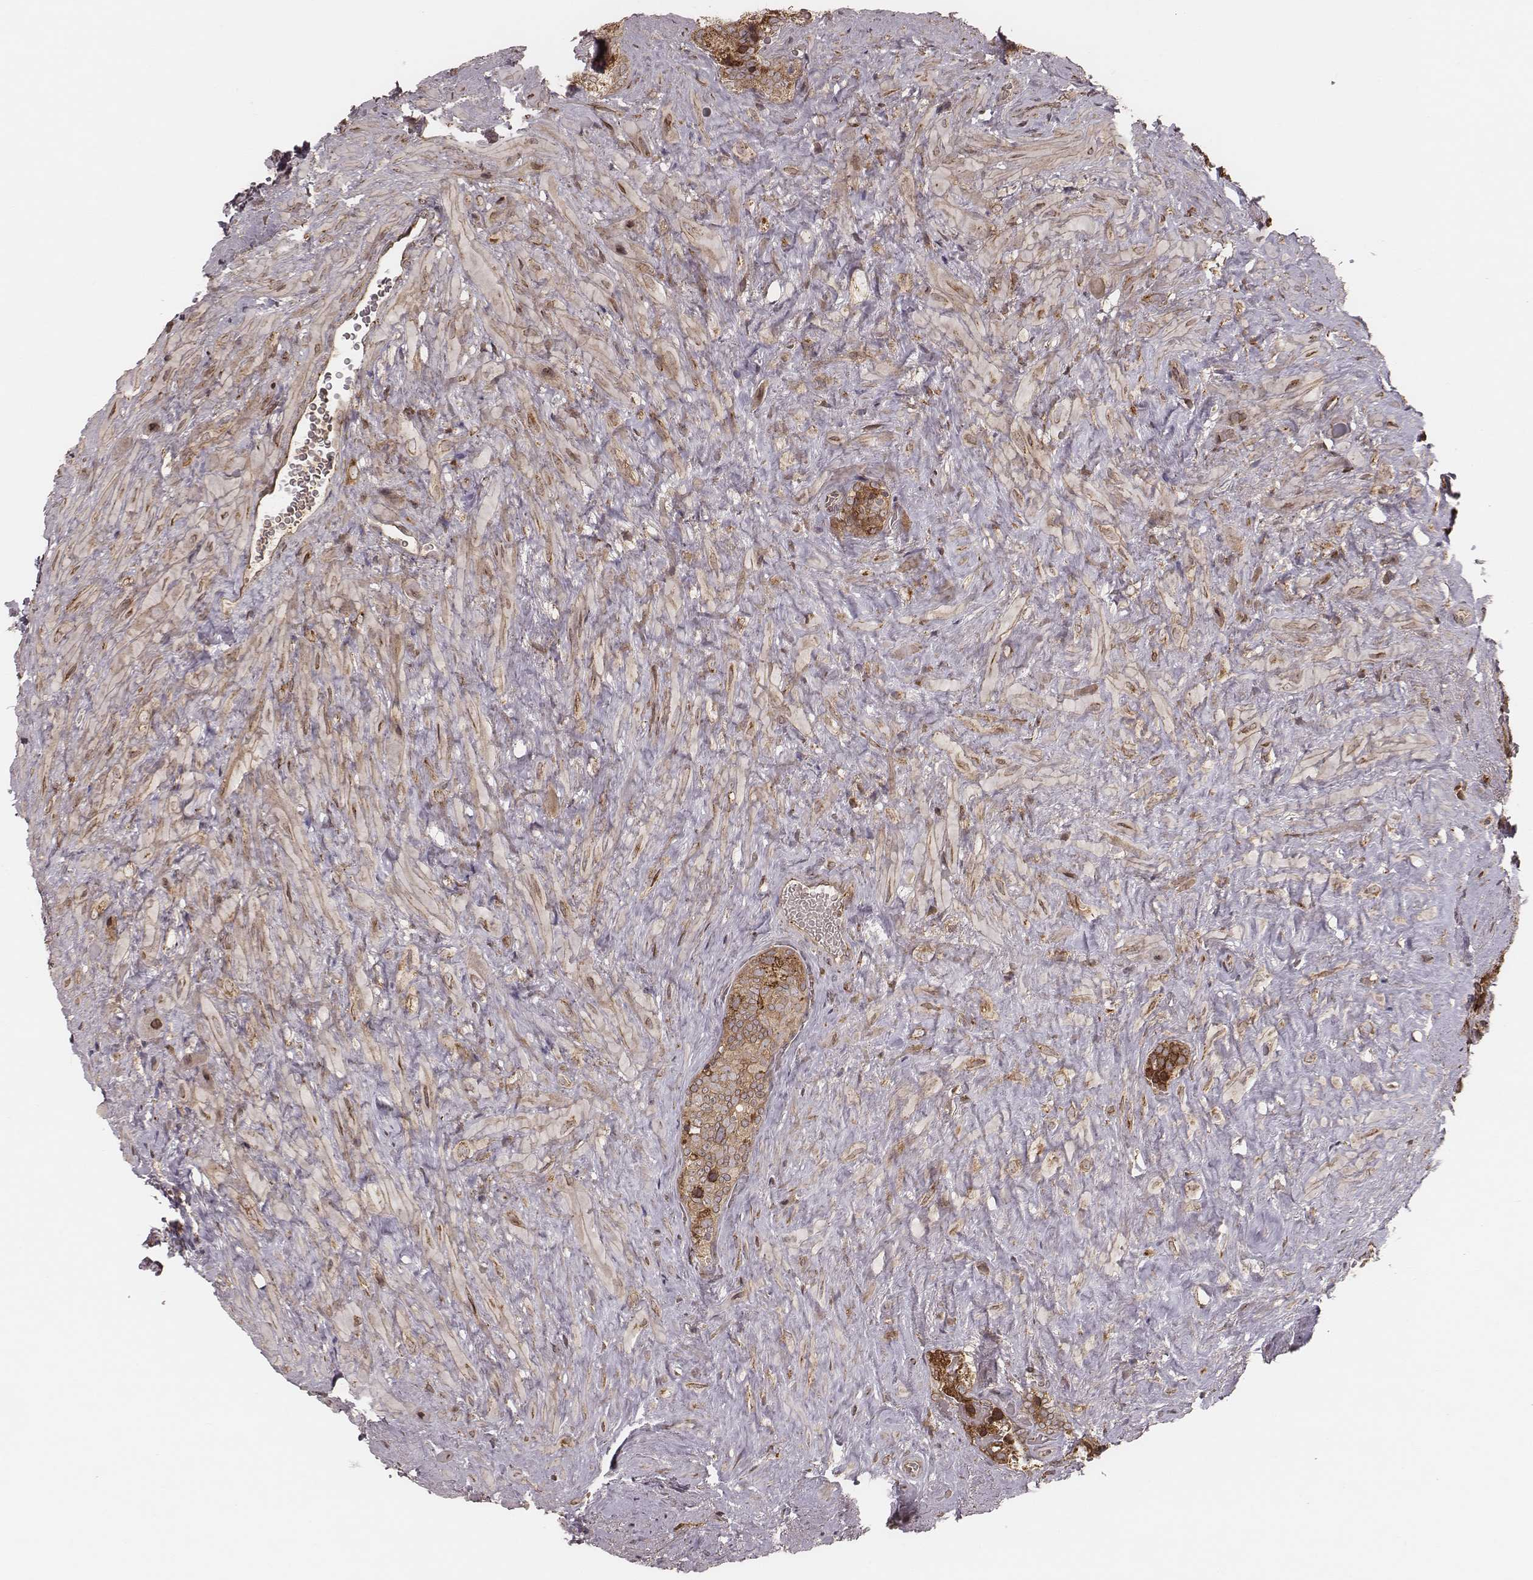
{"staining": {"intensity": "moderate", "quantity": ">75%", "location": "cytoplasmic/membranous"}, "tissue": "seminal vesicle", "cell_type": "Glandular cells", "image_type": "normal", "snomed": [{"axis": "morphology", "description": "Normal tissue, NOS"}, {"axis": "topography", "description": "Seminal veicle"}], "caption": "Immunohistochemical staining of normal human seminal vesicle exhibits medium levels of moderate cytoplasmic/membranous positivity in about >75% of glandular cells. (Brightfield microscopy of DAB IHC at high magnification).", "gene": "MYO19", "patient": {"sex": "male", "age": 69}}